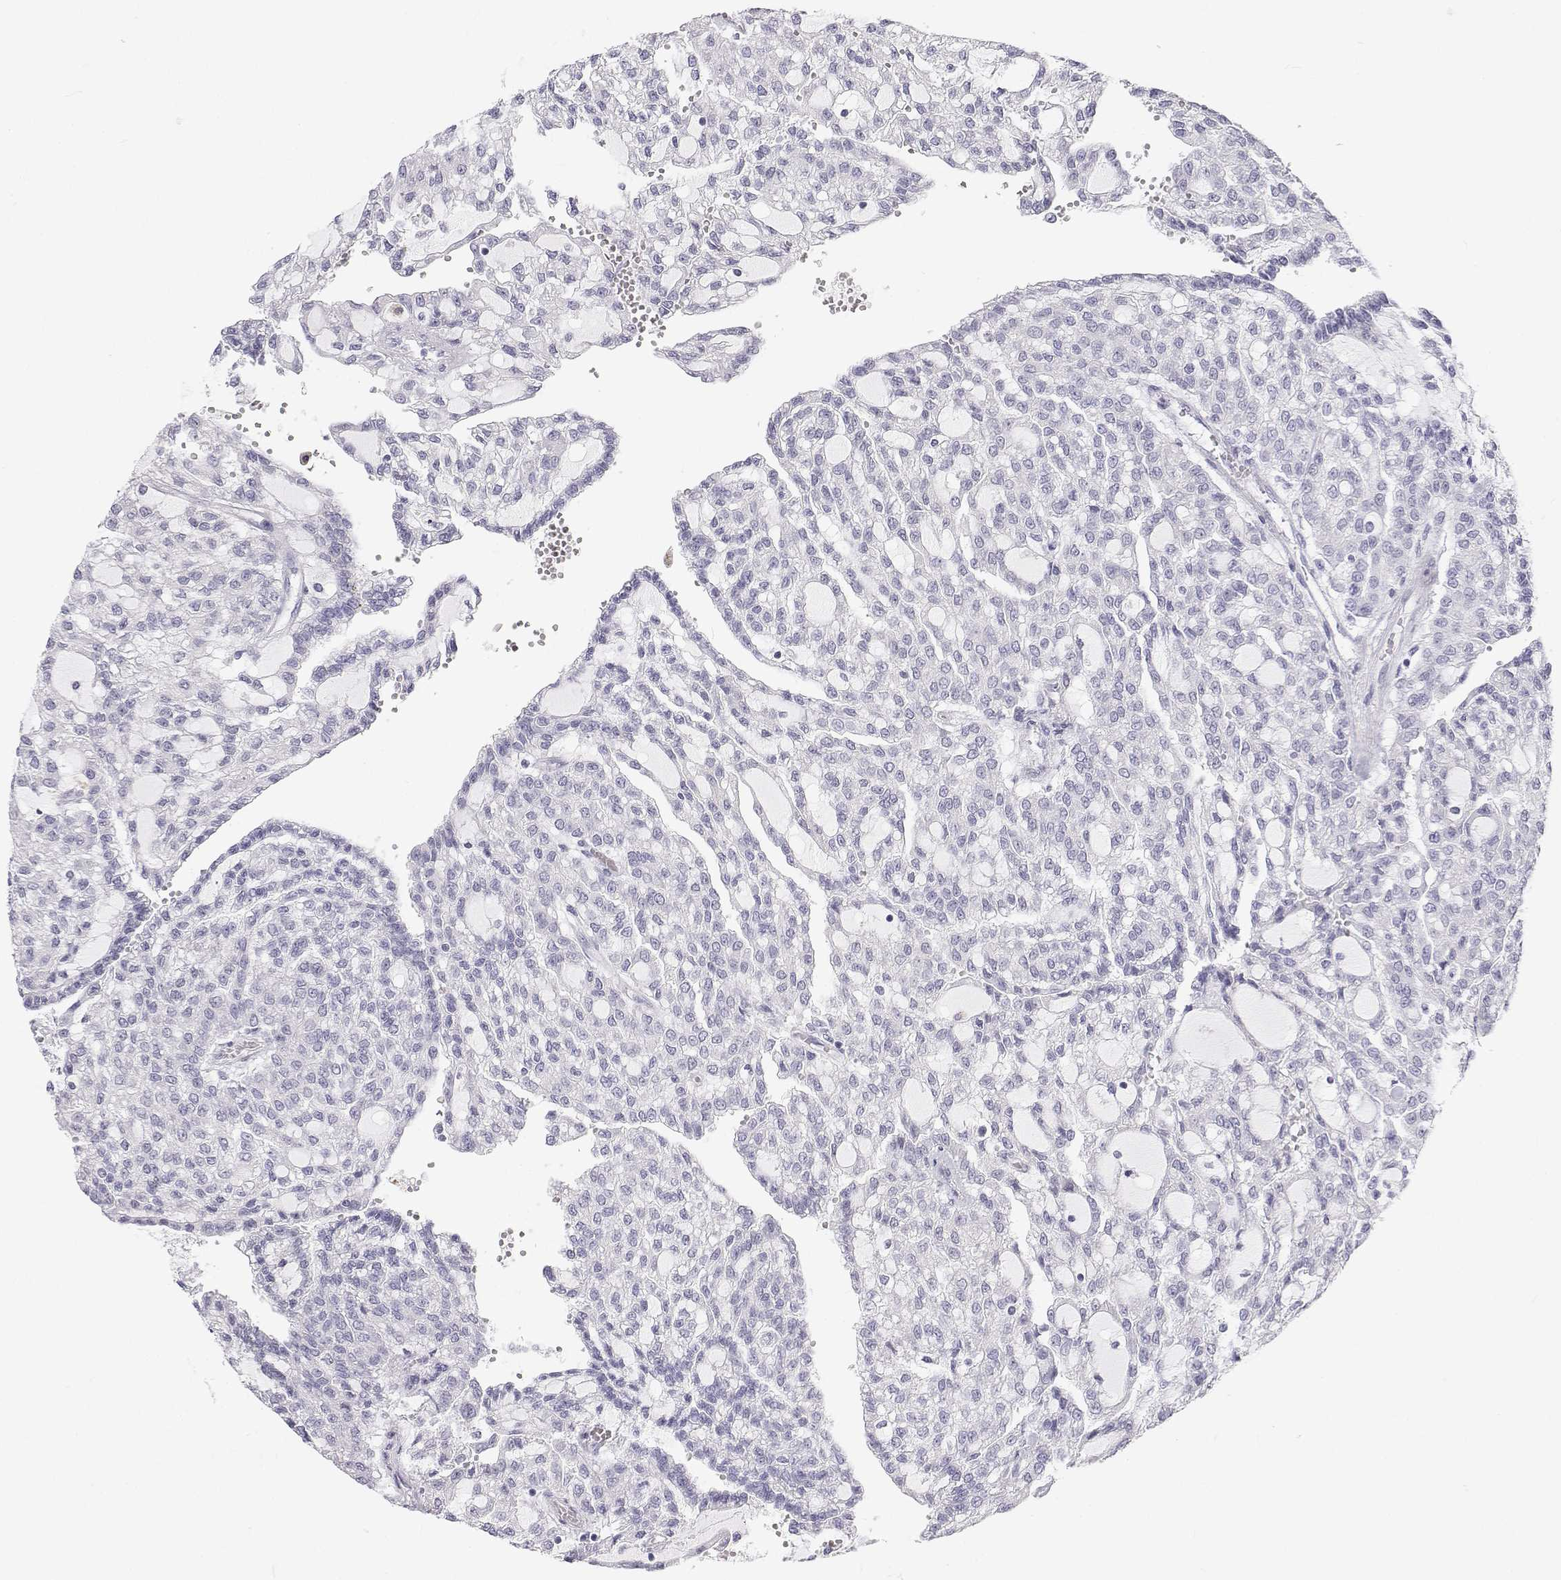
{"staining": {"intensity": "negative", "quantity": "none", "location": "none"}, "tissue": "renal cancer", "cell_type": "Tumor cells", "image_type": "cancer", "snomed": [{"axis": "morphology", "description": "Adenocarcinoma, NOS"}, {"axis": "topography", "description": "Kidney"}], "caption": "High power microscopy photomicrograph of an immunohistochemistry histopathology image of renal adenocarcinoma, revealing no significant positivity in tumor cells.", "gene": "TTN", "patient": {"sex": "male", "age": 63}}